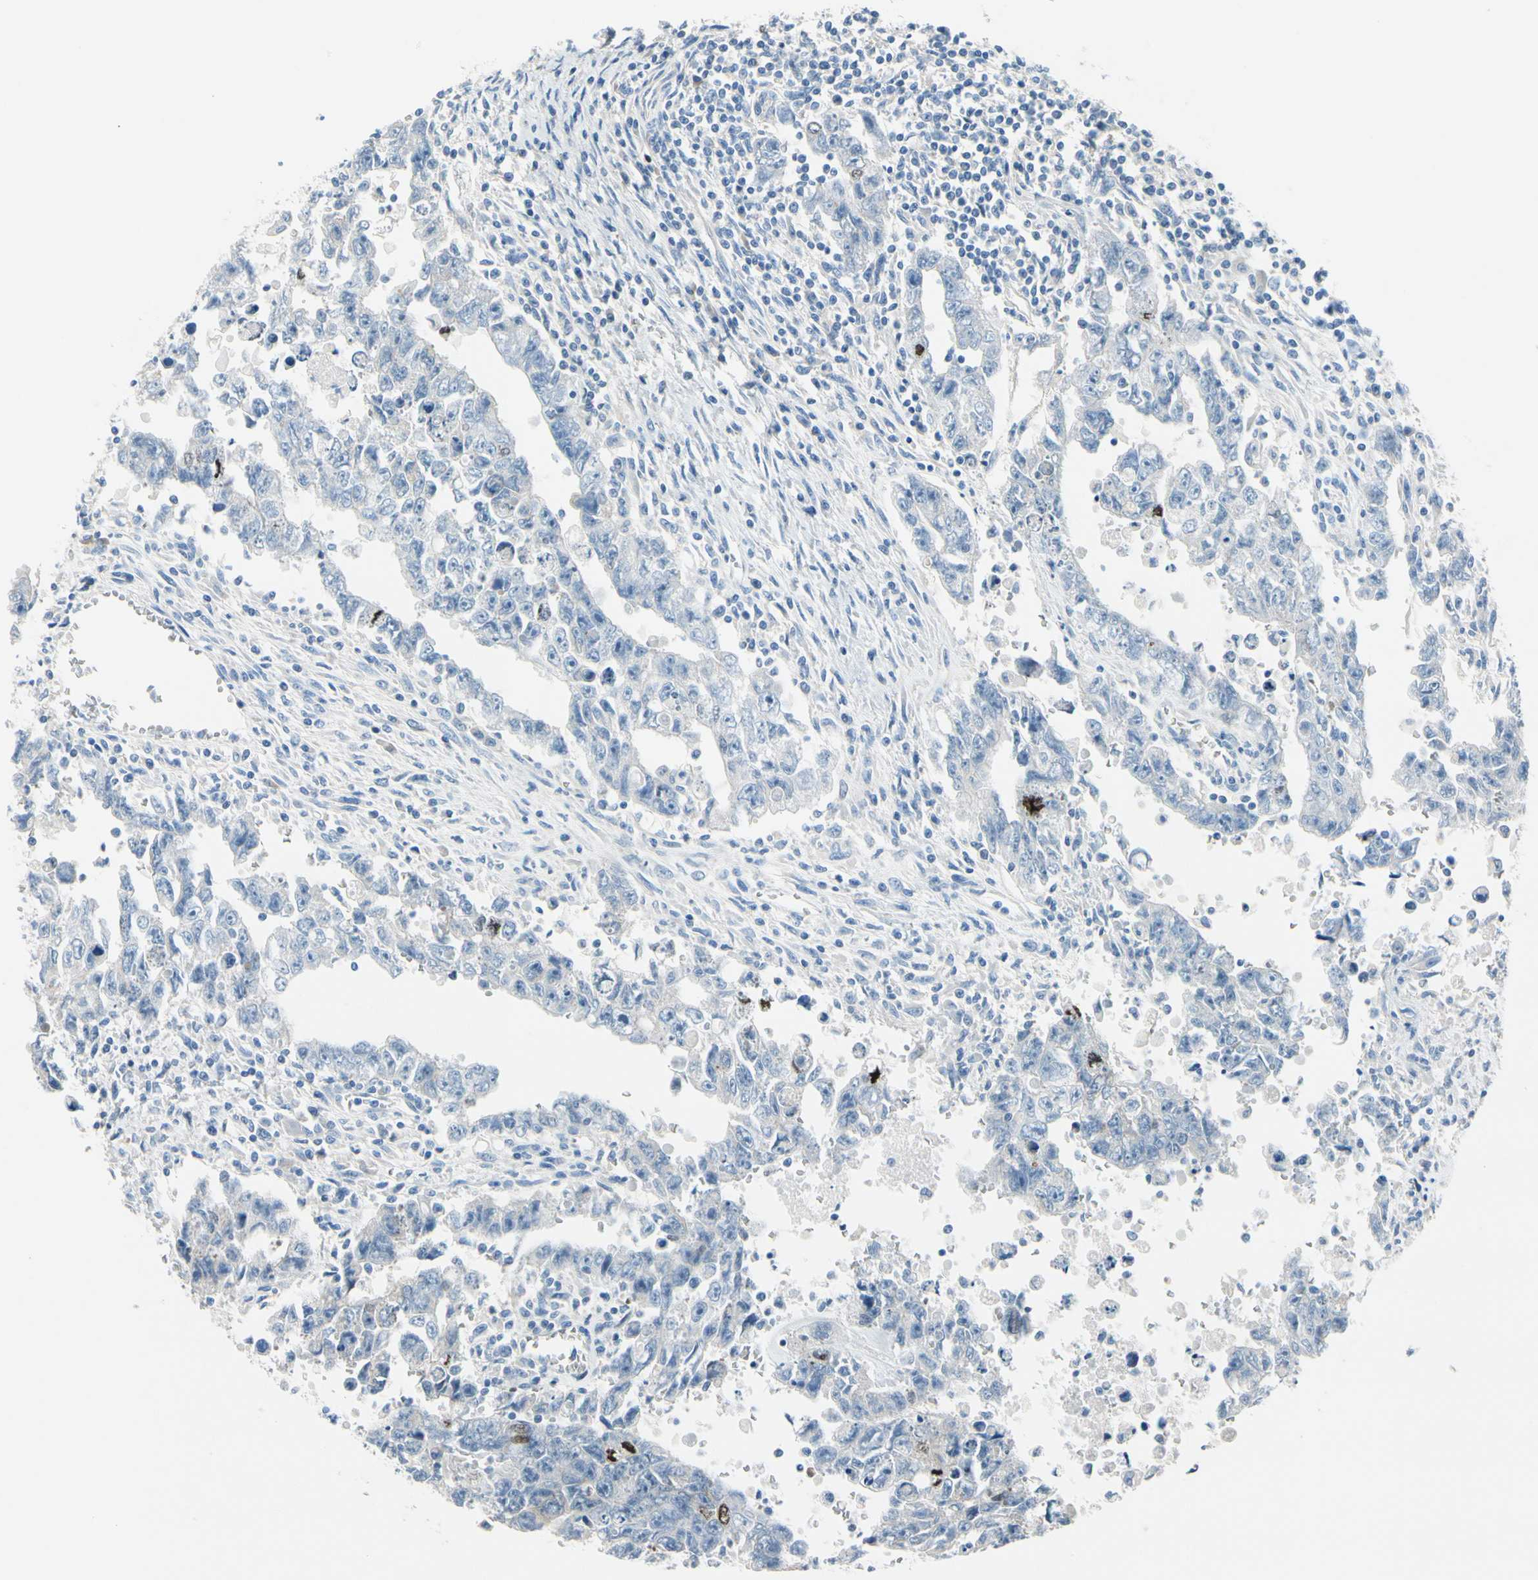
{"staining": {"intensity": "negative", "quantity": "none", "location": "none"}, "tissue": "testis cancer", "cell_type": "Tumor cells", "image_type": "cancer", "snomed": [{"axis": "morphology", "description": "Carcinoma, Embryonal, NOS"}, {"axis": "topography", "description": "Testis"}], "caption": "Immunohistochemical staining of human testis cancer displays no significant expression in tumor cells. Brightfield microscopy of IHC stained with DAB (3,3'-diaminobenzidine) (brown) and hematoxylin (blue), captured at high magnification.", "gene": "CKAP2", "patient": {"sex": "male", "age": 28}}